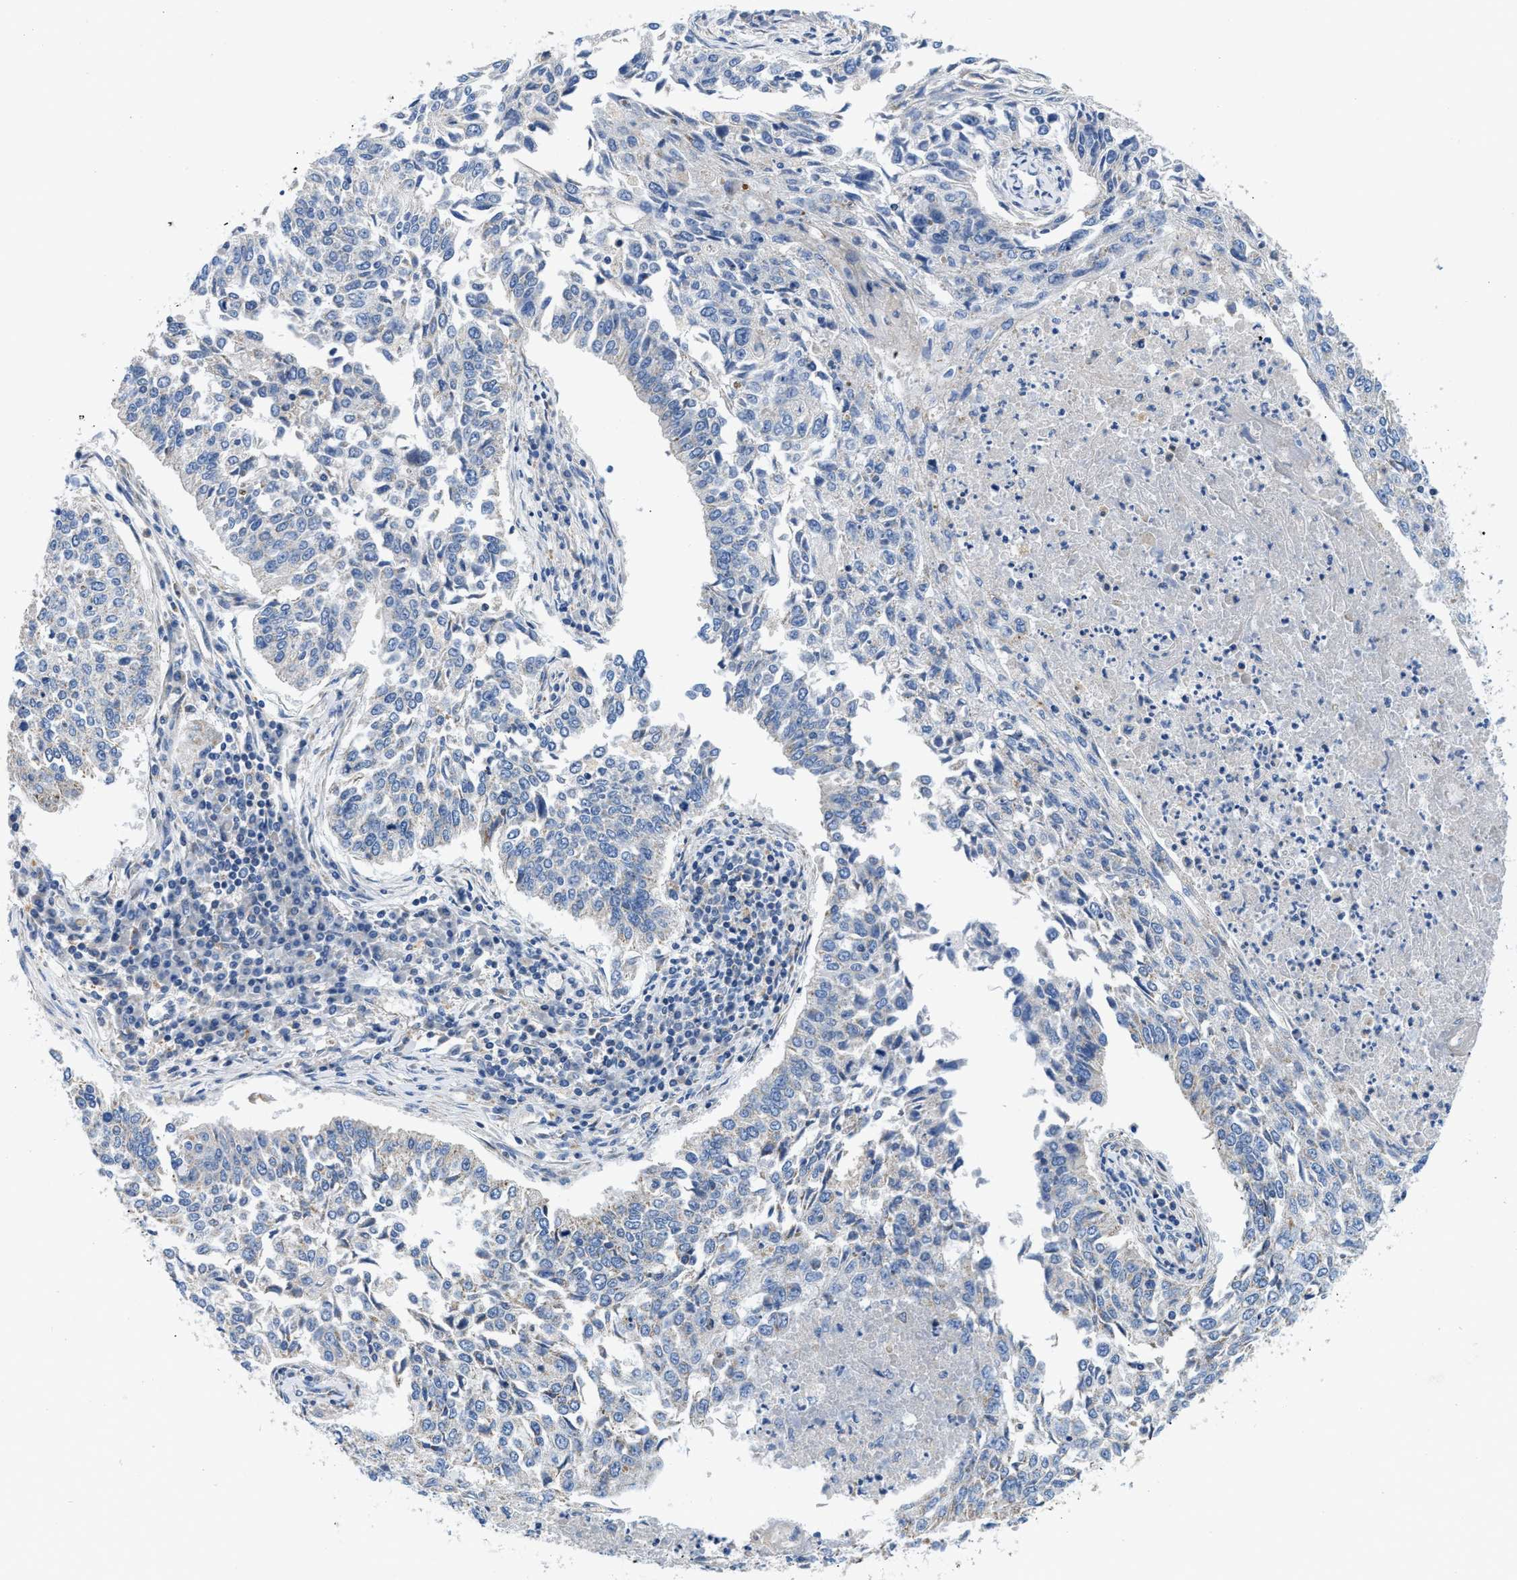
{"staining": {"intensity": "negative", "quantity": "none", "location": "none"}, "tissue": "lung cancer", "cell_type": "Tumor cells", "image_type": "cancer", "snomed": [{"axis": "morphology", "description": "Normal tissue, NOS"}, {"axis": "morphology", "description": "Squamous cell carcinoma, NOS"}, {"axis": "topography", "description": "Cartilage tissue"}, {"axis": "topography", "description": "Bronchus"}, {"axis": "topography", "description": "Lung"}], "caption": "Human lung cancer stained for a protein using immunohistochemistry (IHC) exhibits no expression in tumor cells.", "gene": "SLC25A13", "patient": {"sex": "female", "age": 49}}